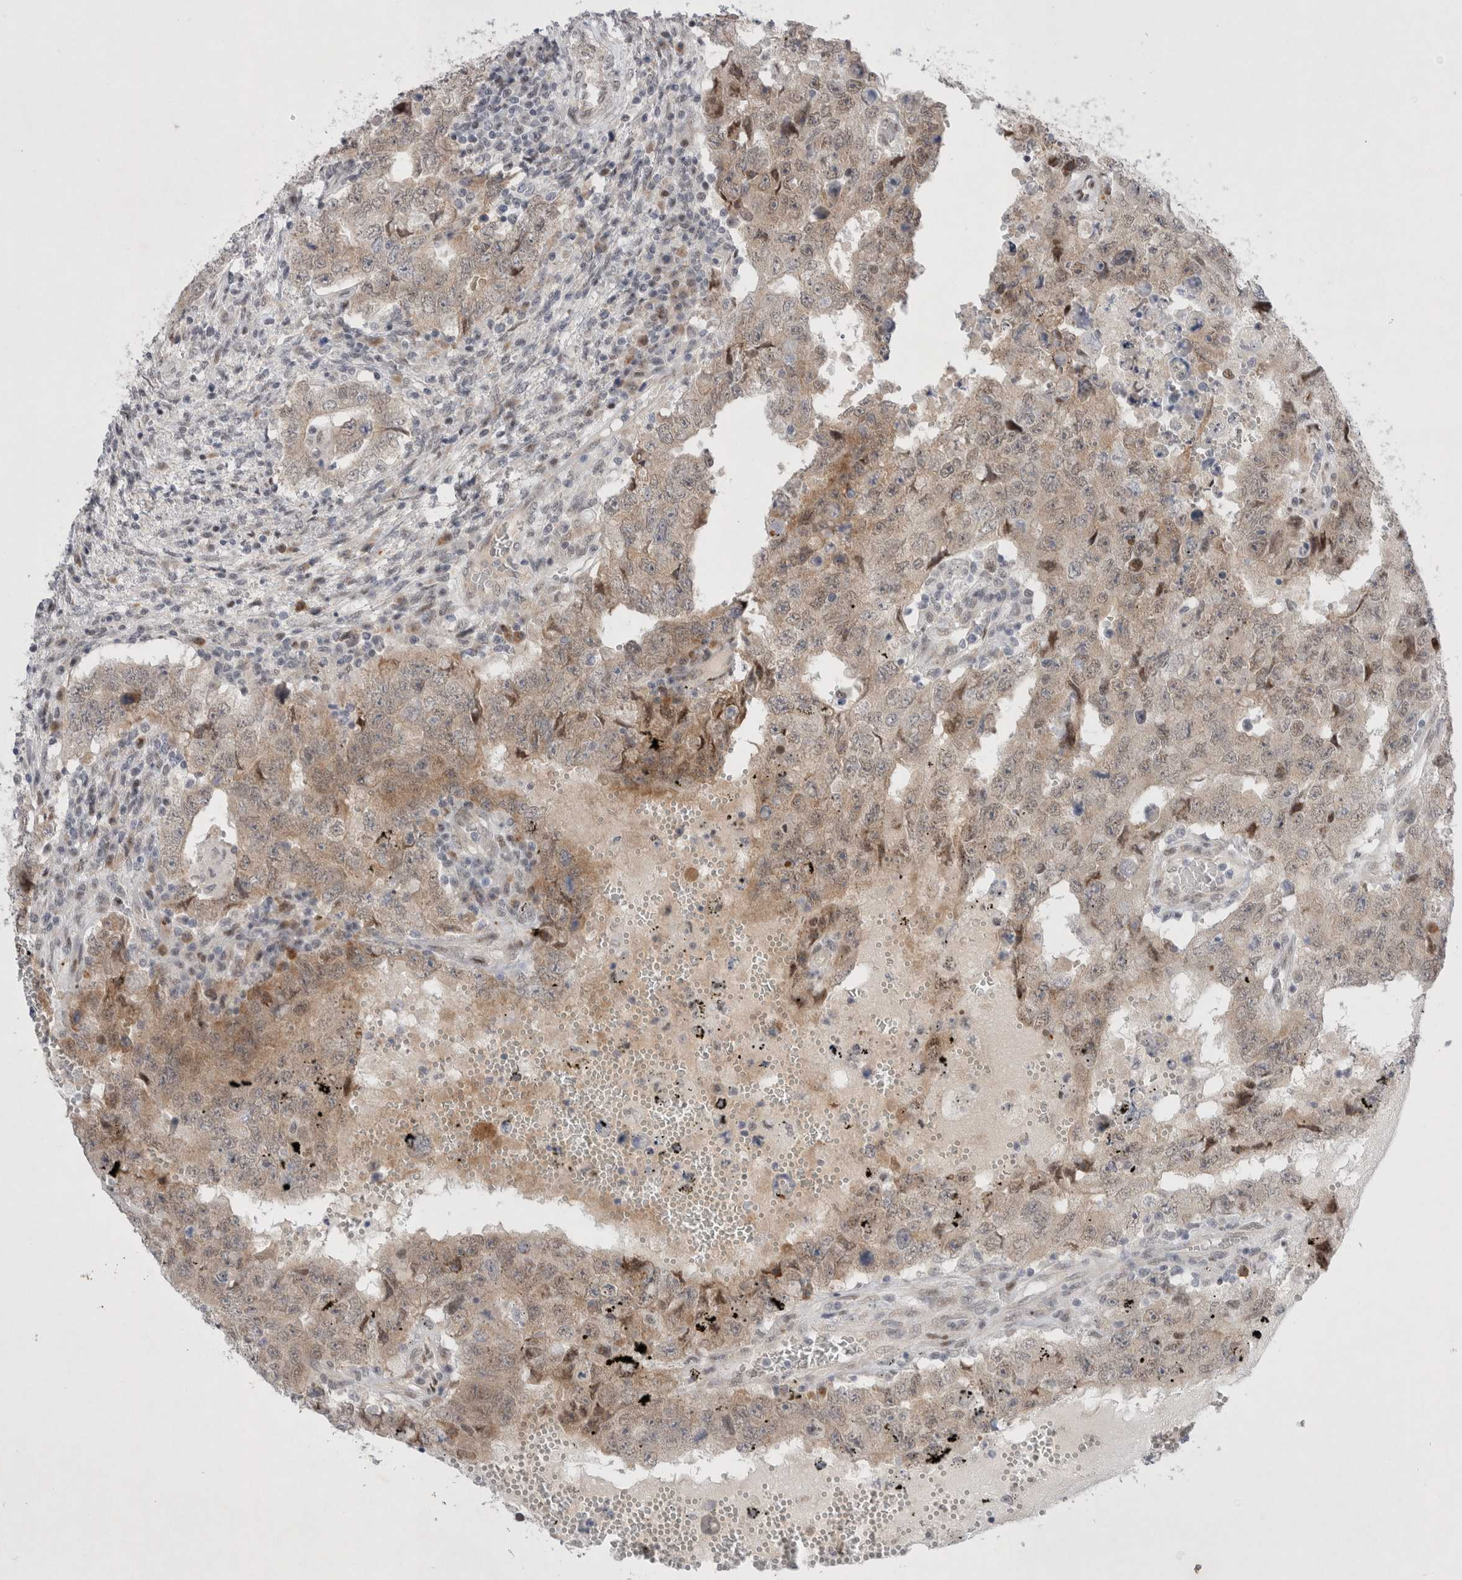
{"staining": {"intensity": "weak", "quantity": ">75%", "location": "cytoplasmic/membranous,nuclear"}, "tissue": "testis cancer", "cell_type": "Tumor cells", "image_type": "cancer", "snomed": [{"axis": "morphology", "description": "Carcinoma, Embryonal, NOS"}, {"axis": "topography", "description": "Testis"}], "caption": "Immunohistochemical staining of human testis embryonal carcinoma shows low levels of weak cytoplasmic/membranous and nuclear staining in approximately >75% of tumor cells.", "gene": "WIPF2", "patient": {"sex": "male", "age": 26}}